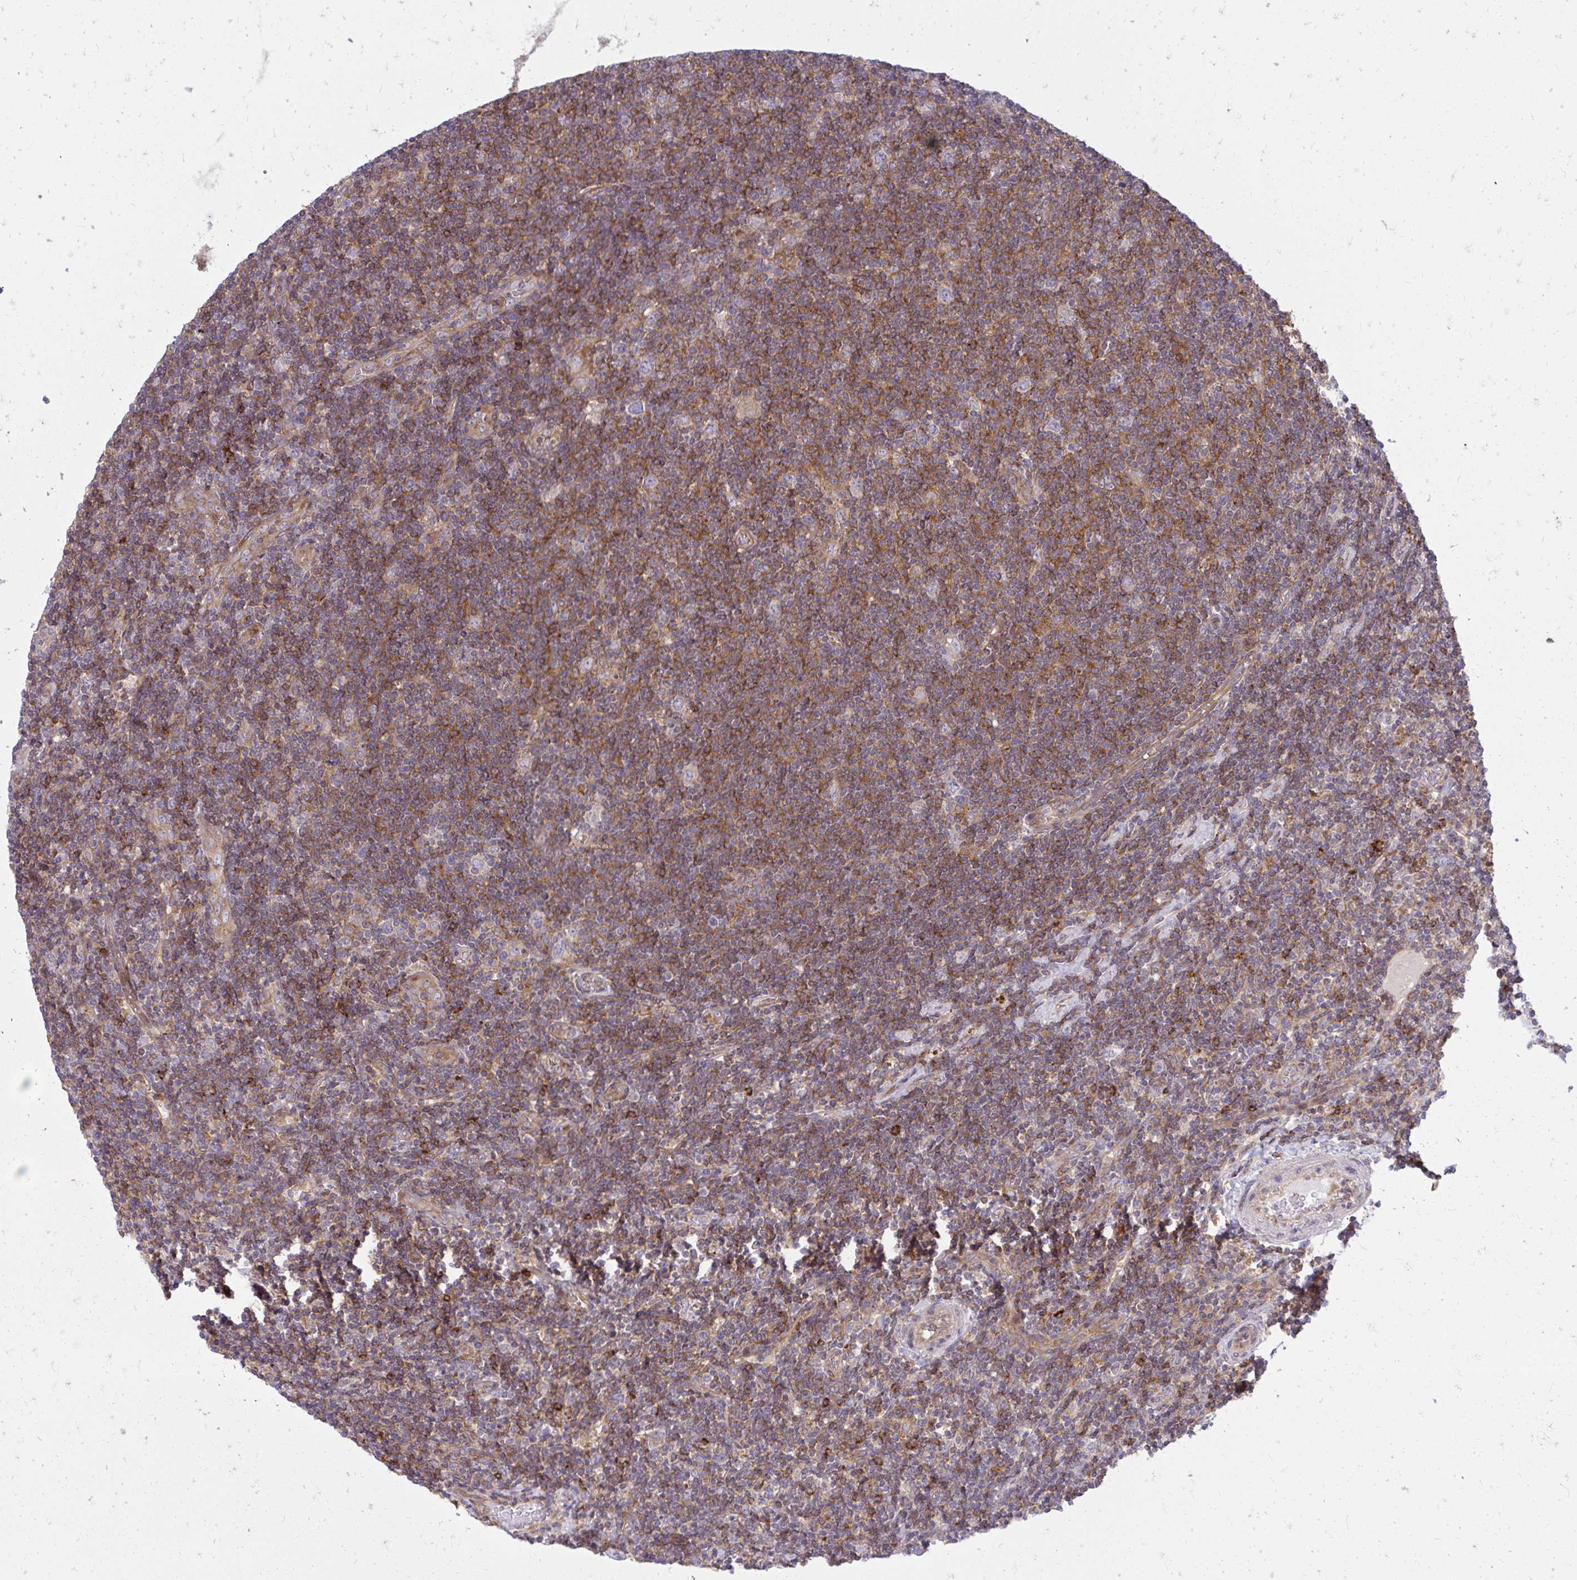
{"staining": {"intensity": "moderate", "quantity": ">75%", "location": "cytoplasmic/membranous"}, "tissue": "lymphoma", "cell_type": "Tumor cells", "image_type": "cancer", "snomed": [{"axis": "morphology", "description": "Hodgkin's disease, NOS"}, {"axis": "topography", "description": "Lymph node"}], "caption": "IHC (DAB (3,3'-diaminobenzidine)) staining of human lymphoma reveals moderate cytoplasmic/membranous protein expression in about >75% of tumor cells.", "gene": "ASAP1", "patient": {"sex": "male", "age": 40}}